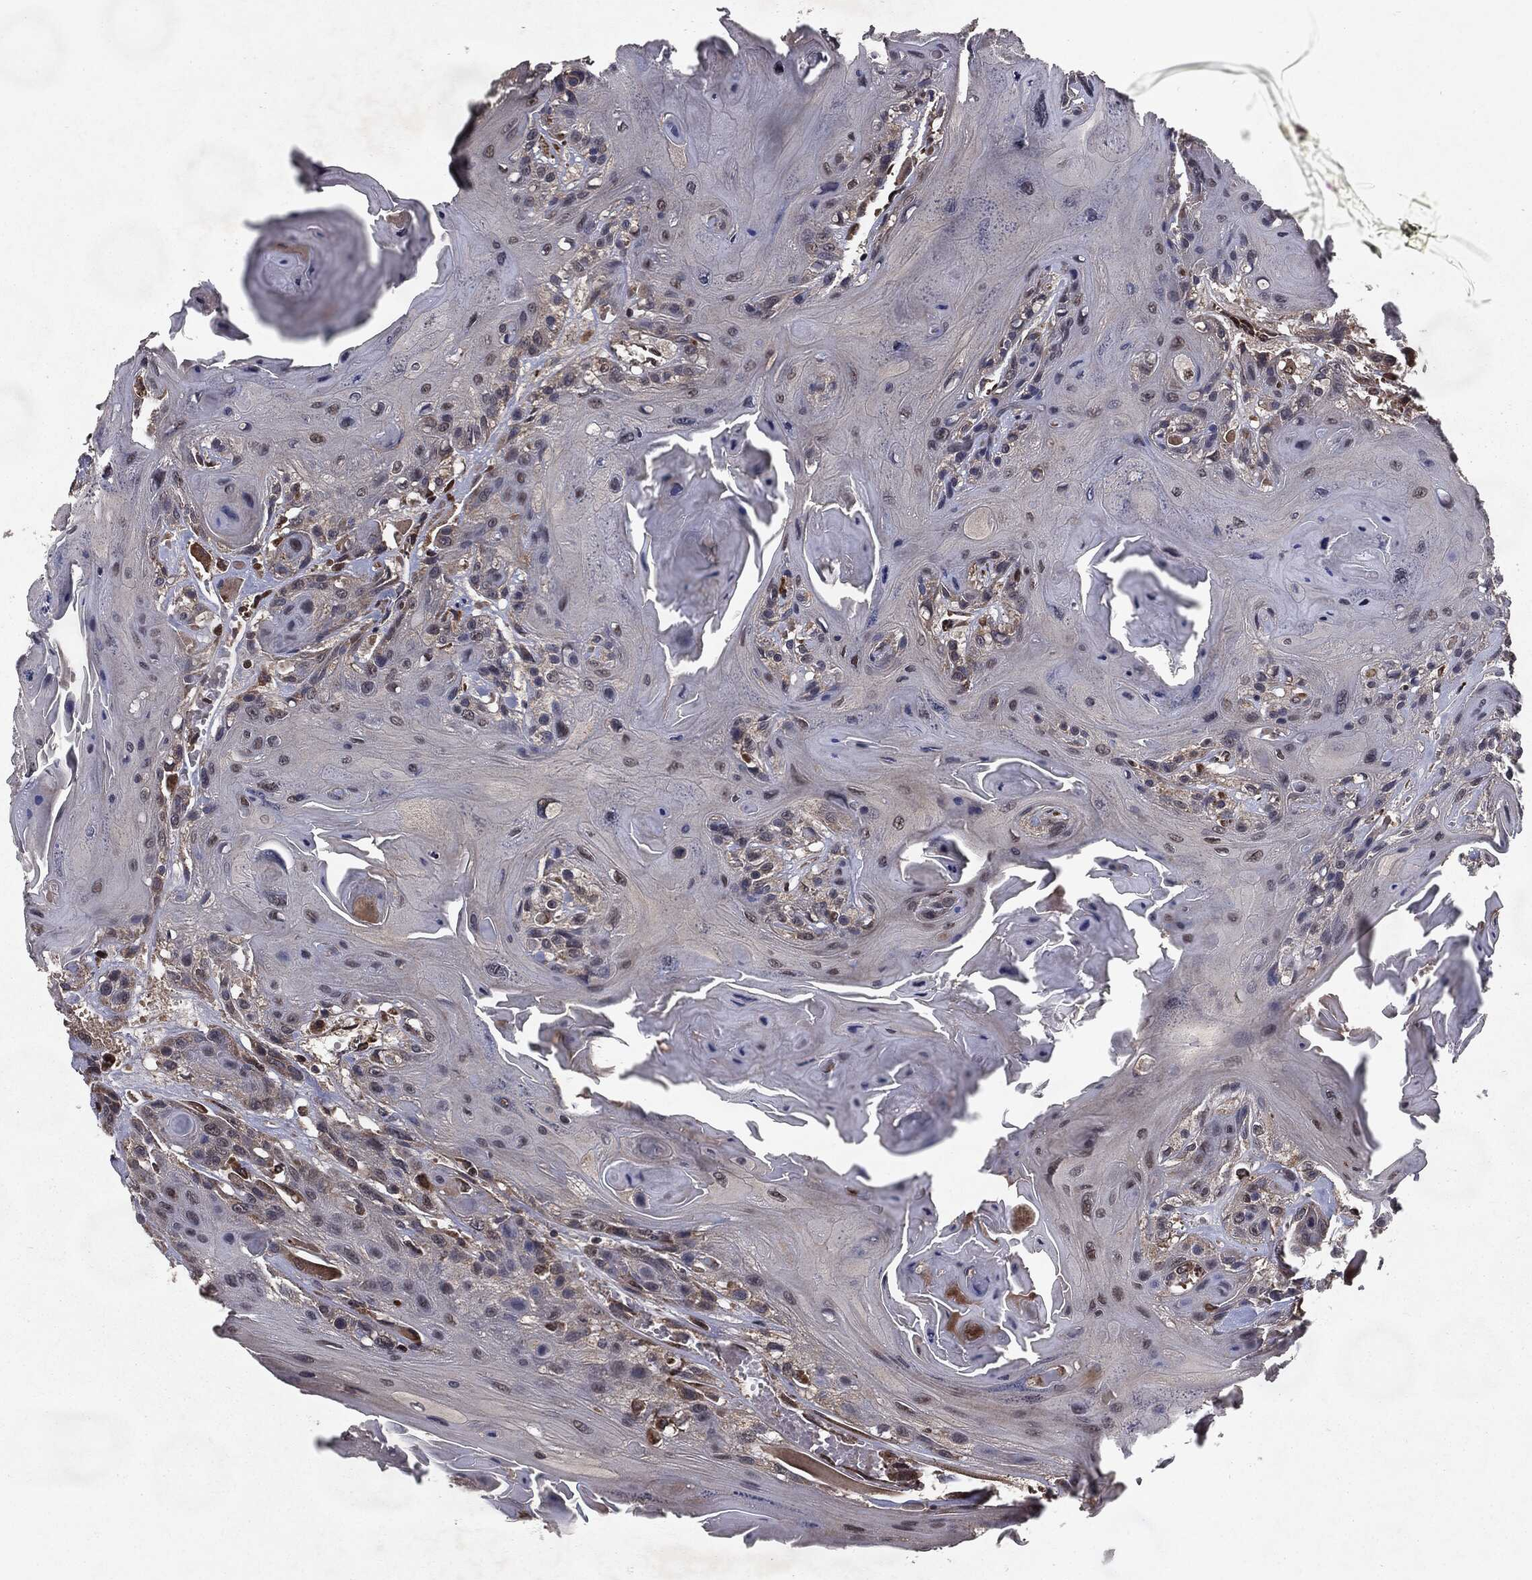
{"staining": {"intensity": "weak", "quantity": "<25%", "location": "cytoplasmic/membranous"}, "tissue": "head and neck cancer", "cell_type": "Tumor cells", "image_type": "cancer", "snomed": [{"axis": "morphology", "description": "Squamous cell carcinoma, NOS"}, {"axis": "topography", "description": "Head-Neck"}], "caption": "A histopathology image of head and neck cancer (squamous cell carcinoma) stained for a protein exhibits no brown staining in tumor cells. (Stains: DAB immunohistochemistry with hematoxylin counter stain, Microscopy: brightfield microscopy at high magnification).", "gene": "HDAC5", "patient": {"sex": "female", "age": 59}}